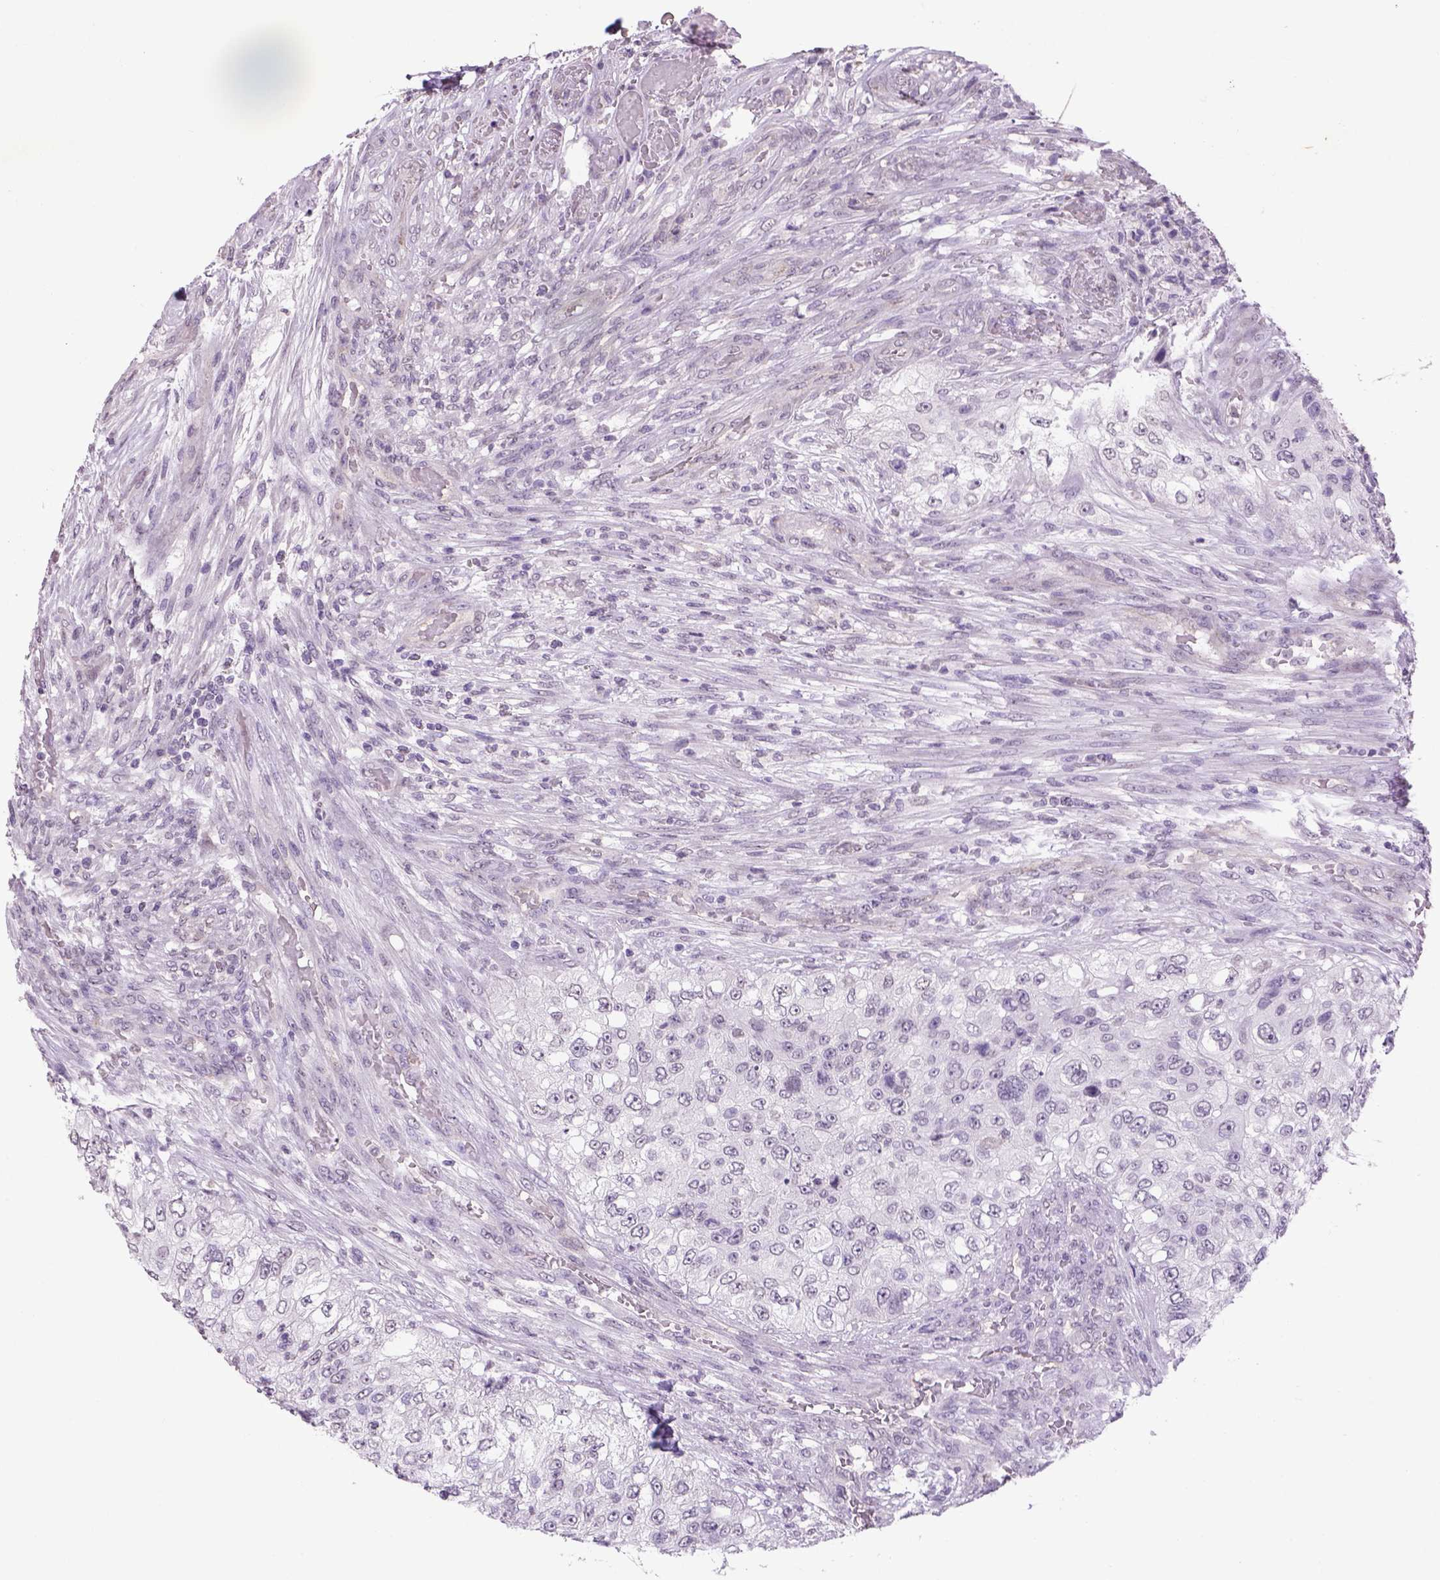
{"staining": {"intensity": "negative", "quantity": "none", "location": "none"}, "tissue": "urothelial cancer", "cell_type": "Tumor cells", "image_type": "cancer", "snomed": [{"axis": "morphology", "description": "Urothelial carcinoma, High grade"}, {"axis": "topography", "description": "Urinary bladder"}], "caption": "An immunohistochemistry (IHC) image of urothelial cancer is shown. There is no staining in tumor cells of urothelial cancer. (IHC, brightfield microscopy, high magnification).", "gene": "PRRT1", "patient": {"sex": "female", "age": 60}}